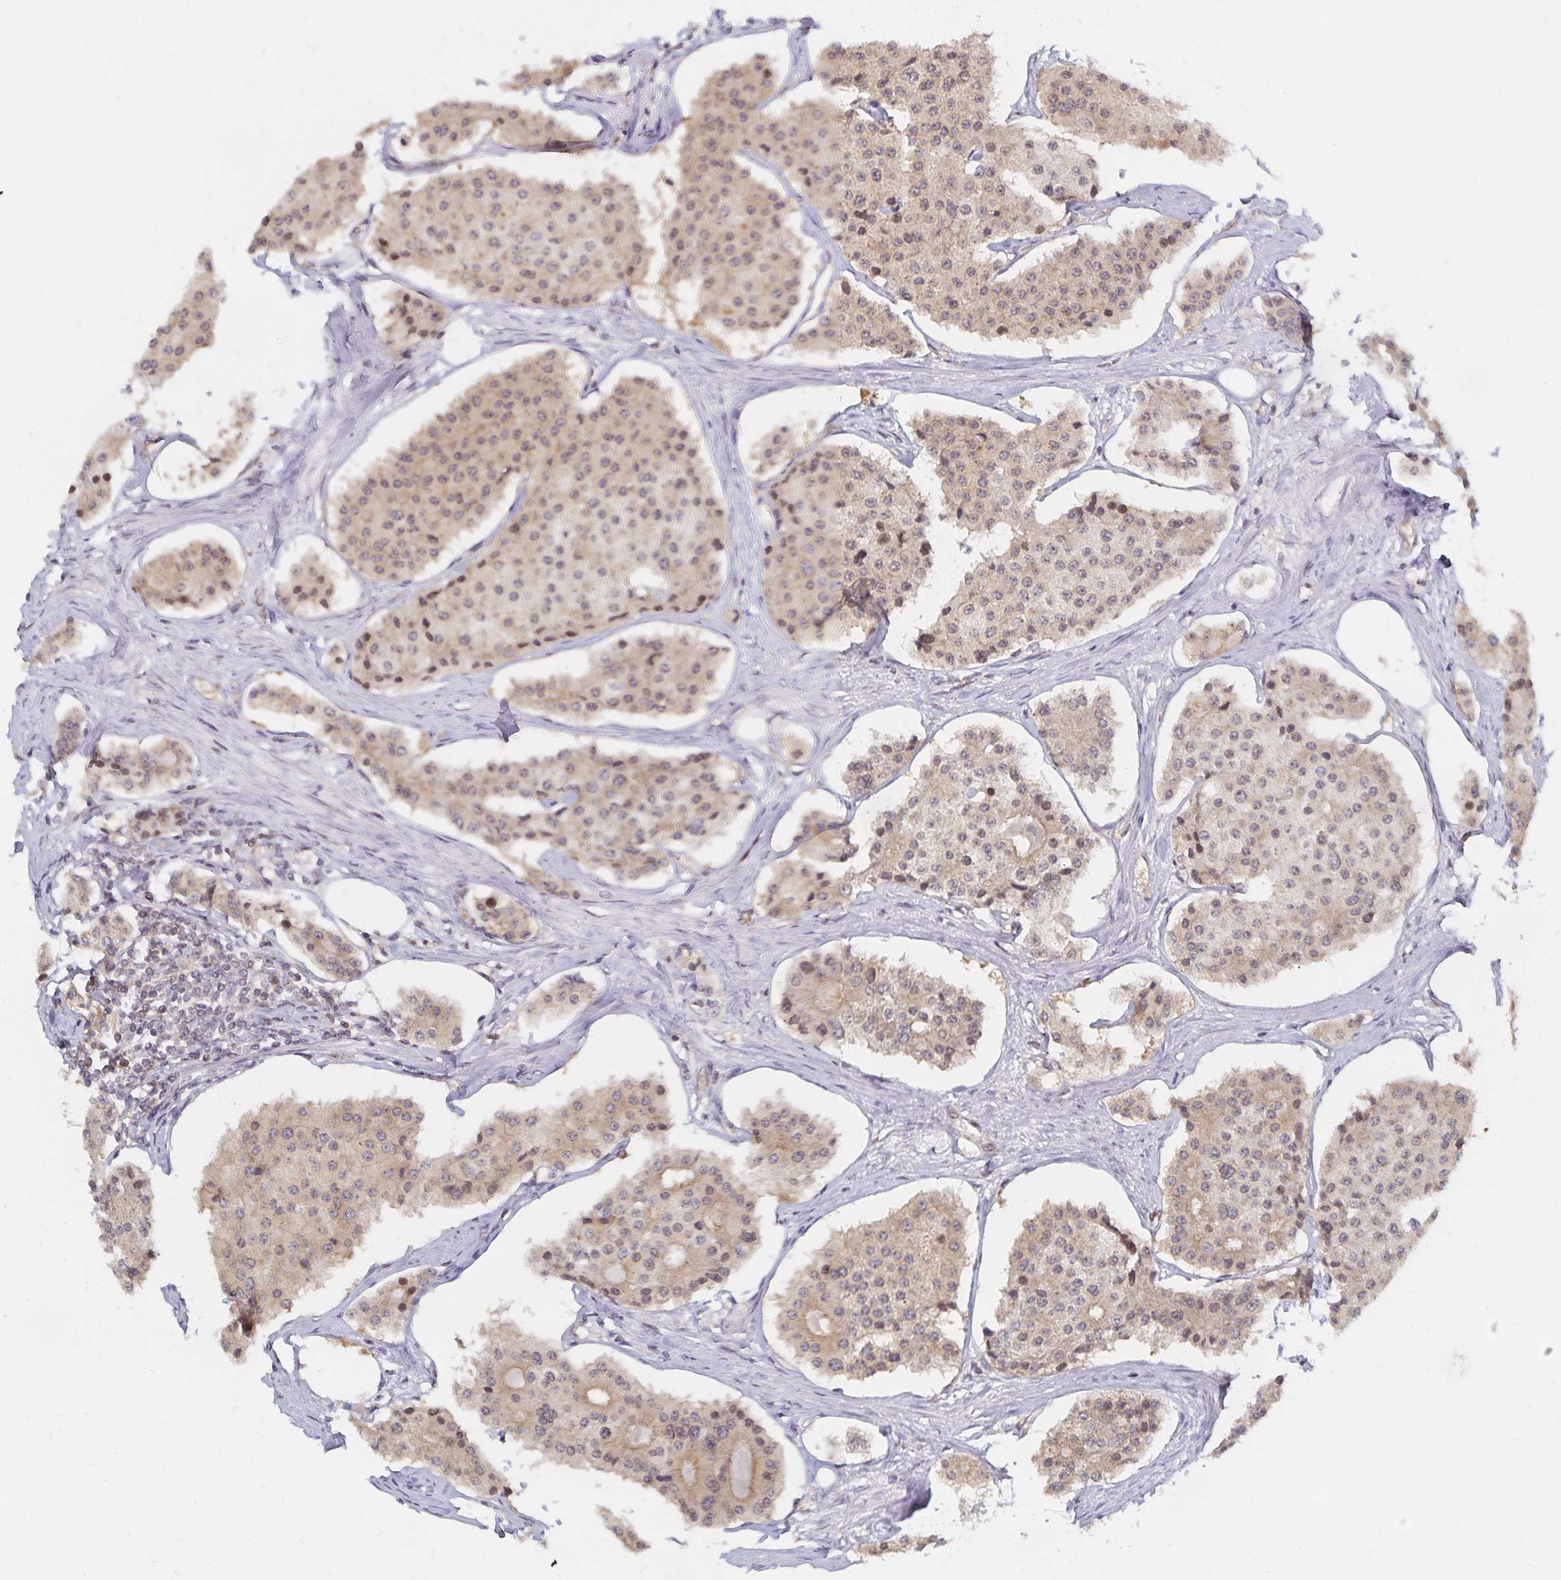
{"staining": {"intensity": "weak", "quantity": ">75%", "location": "cytoplasmic/membranous,nuclear"}, "tissue": "carcinoid", "cell_type": "Tumor cells", "image_type": "cancer", "snomed": [{"axis": "morphology", "description": "Carcinoid, malignant, NOS"}, {"axis": "topography", "description": "Small intestine"}], "caption": "Tumor cells show low levels of weak cytoplasmic/membranous and nuclear staining in approximately >75% of cells in carcinoid (malignant).", "gene": "RAB9B", "patient": {"sex": "female", "age": 65}}